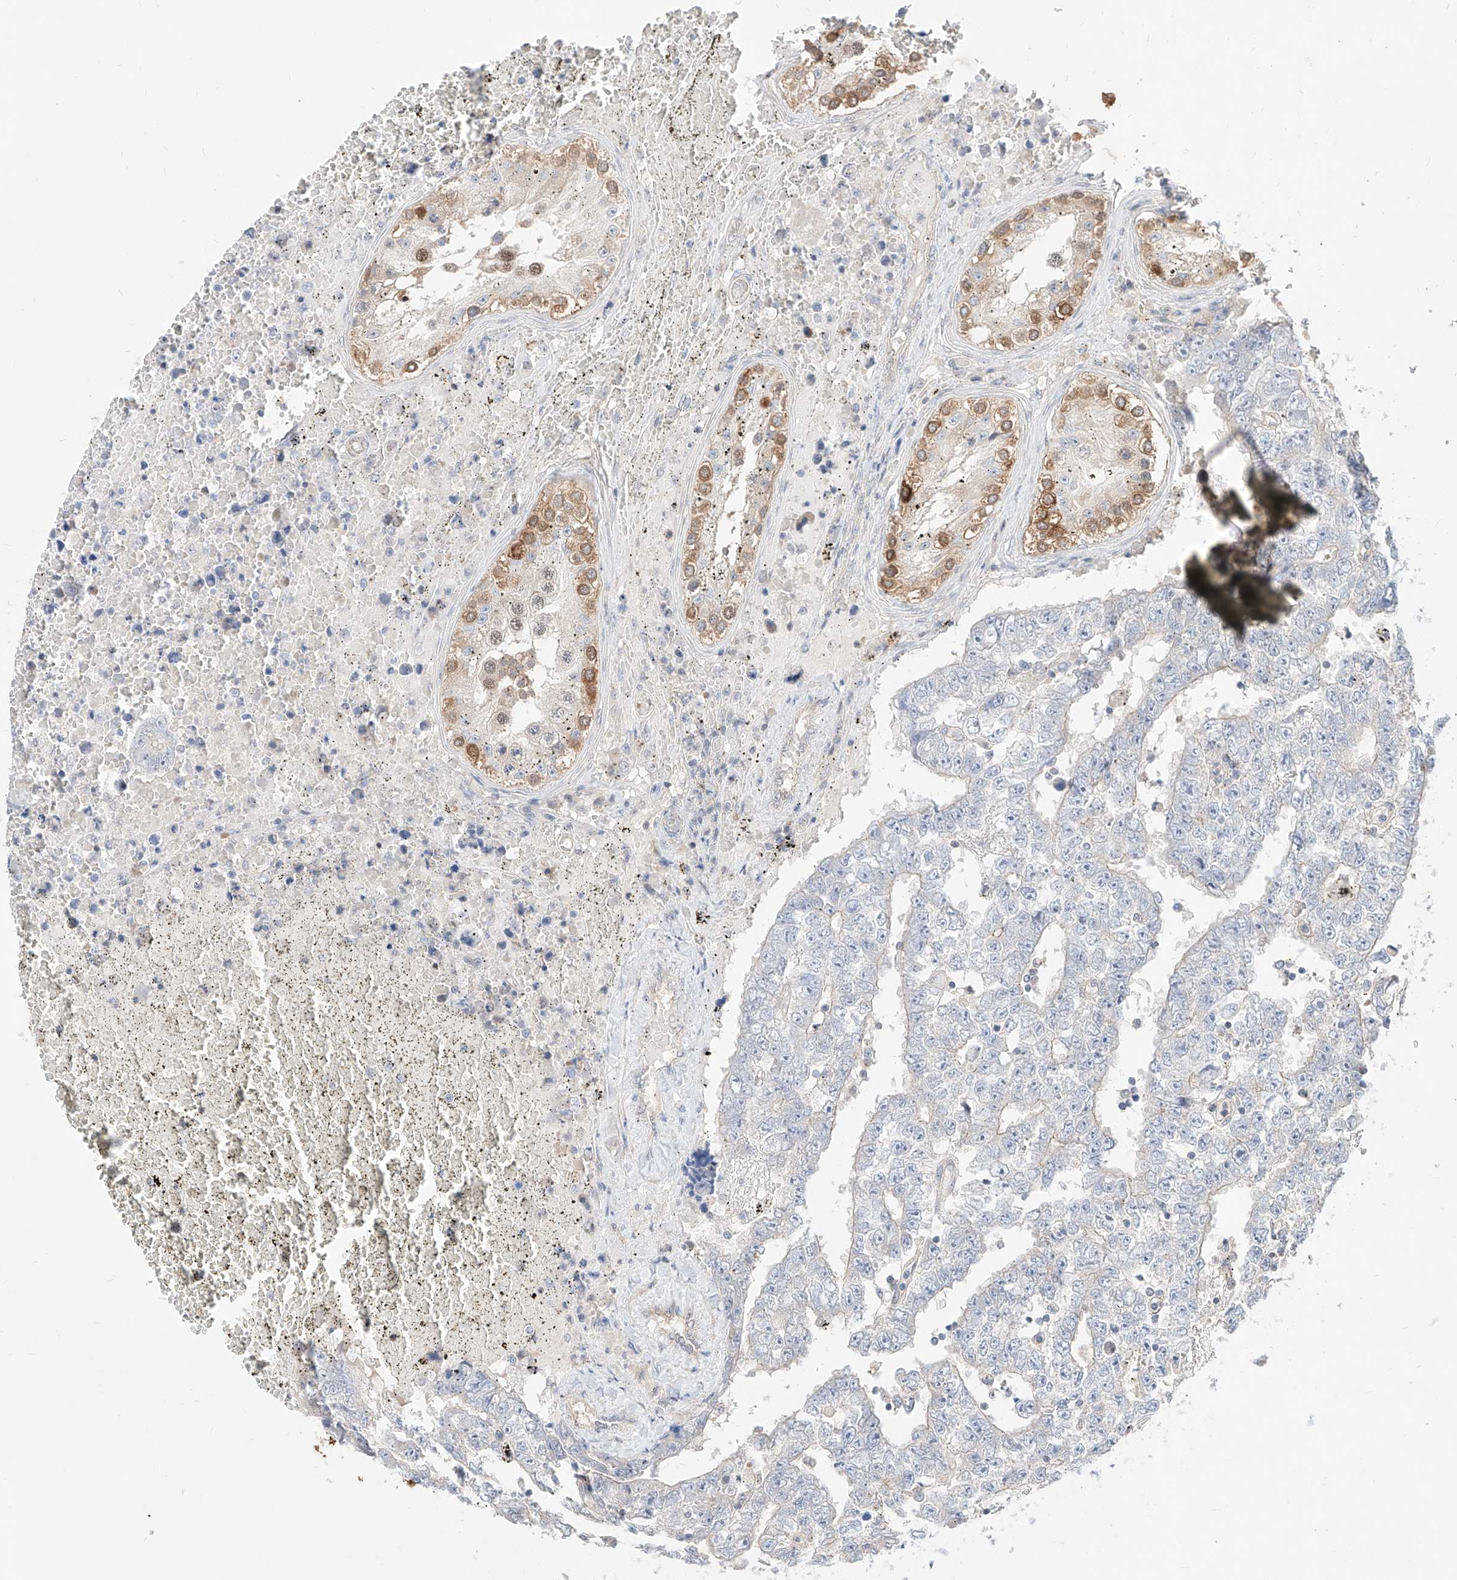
{"staining": {"intensity": "negative", "quantity": "none", "location": "none"}, "tissue": "testis cancer", "cell_type": "Tumor cells", "image_type": "cancer", "snomed": [{"axis": "morphology", "description": "Carcinoma, Embryonal, NOS"}, {"axis": "topography", "description": "Testis"}], "caption": "Tumor cells are negative for brown protein staining in embryonal carcinoma (testis).", "gene": "TSNAX", "patient": {"sex": "male", "age": 25}}